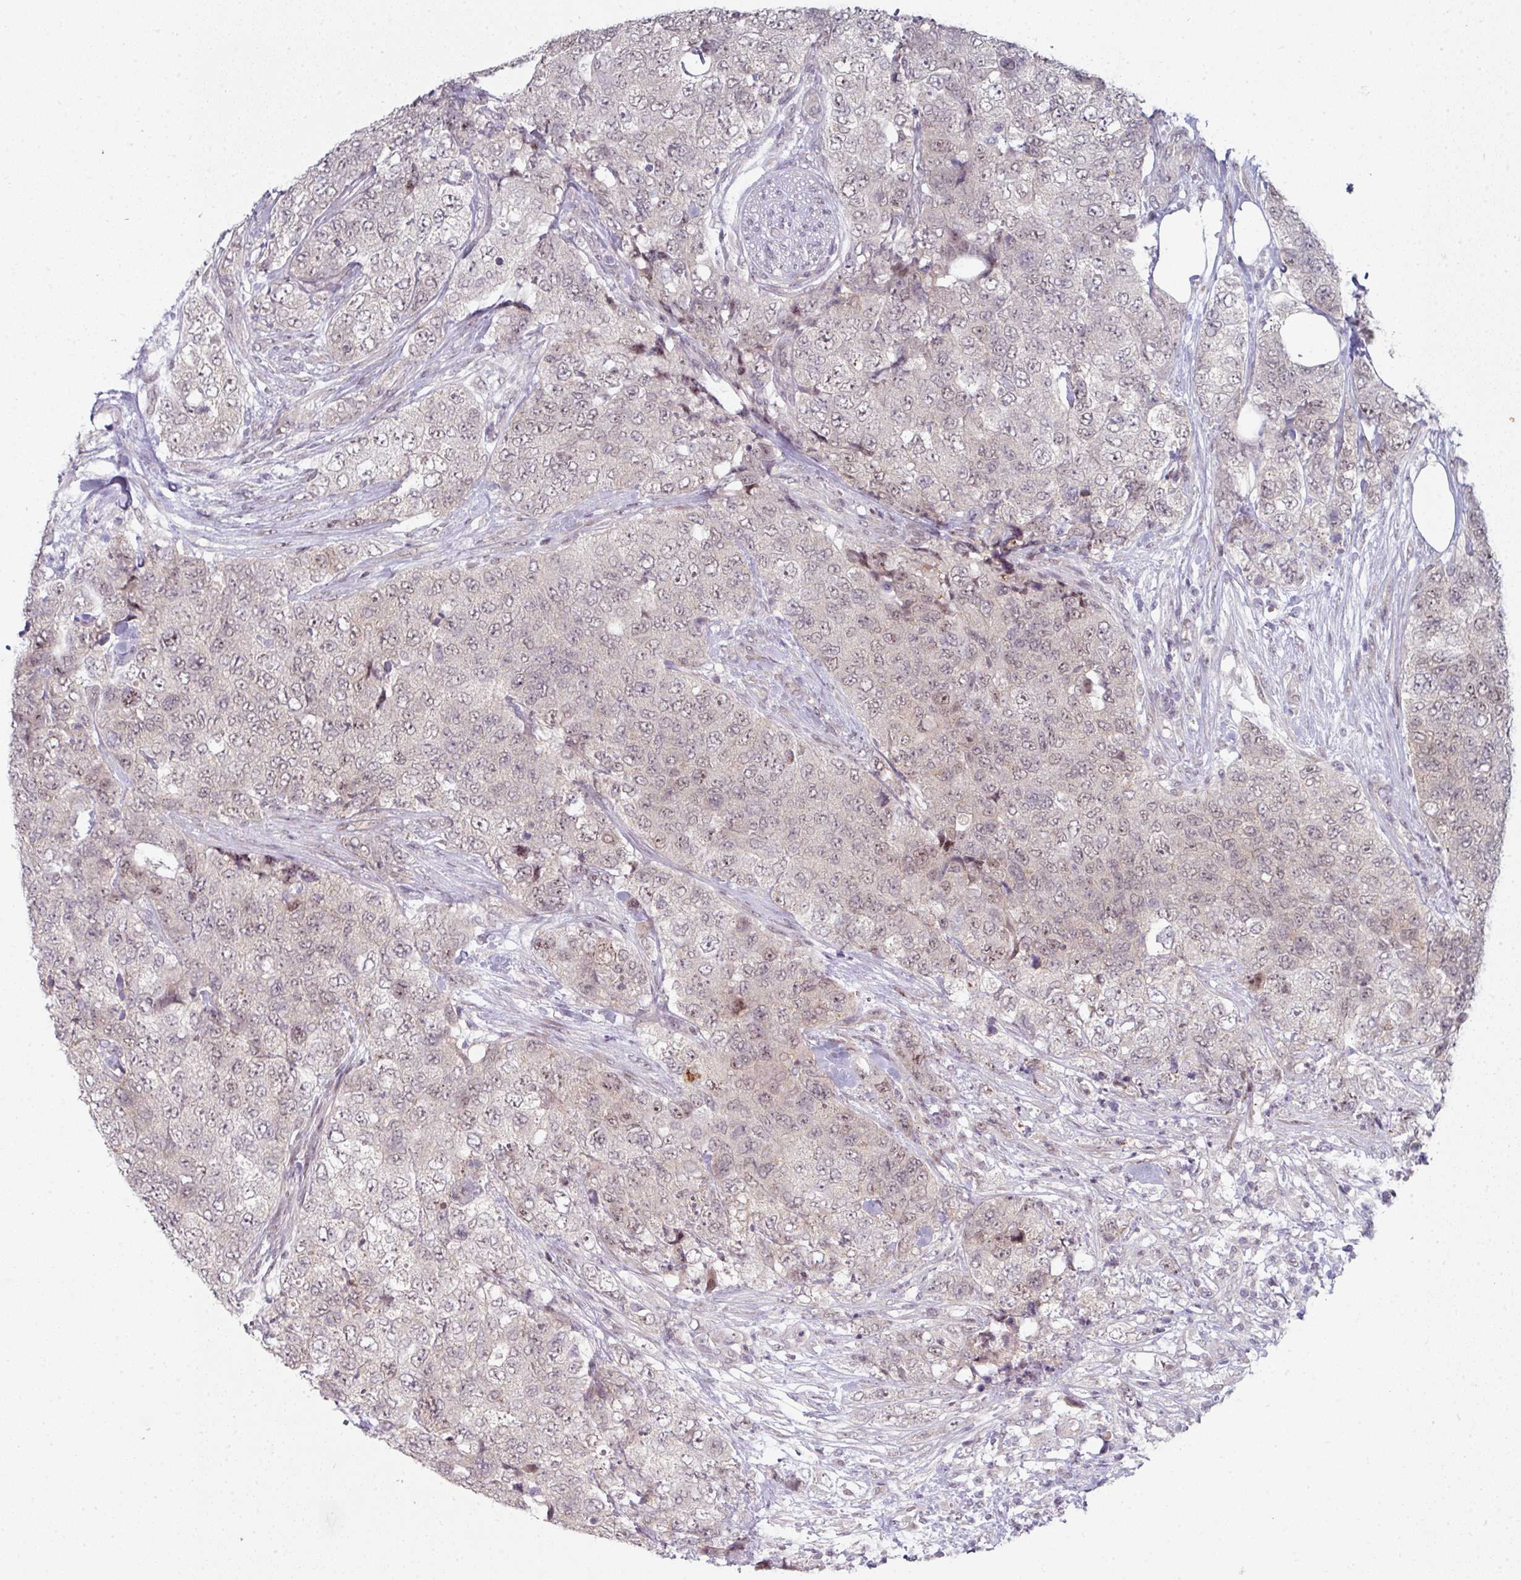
{"staining": {"intensity": "weak", "quantity": "25%-75%", "location": "nuclear"}, "tissue": "urothelial cancer", "cell_type": "Tumor cells", "image_type": "cancer", "snomed": [{"axis": "morphology", "description": "Urothelial carcinoma, High grade"}, {"axis": "topography", "description": "Urinary bladder"}], "caption": "Immunohistochemical staining of human high-grade urothelial carcinoma displays low levels of weak nuclear staining in about 25%-75% of tumor cells. (DAB IHC with brightfield microscopy, high magnification).", "gene": "TMCC1", "patient": {"sex": "female", "age": 78}}